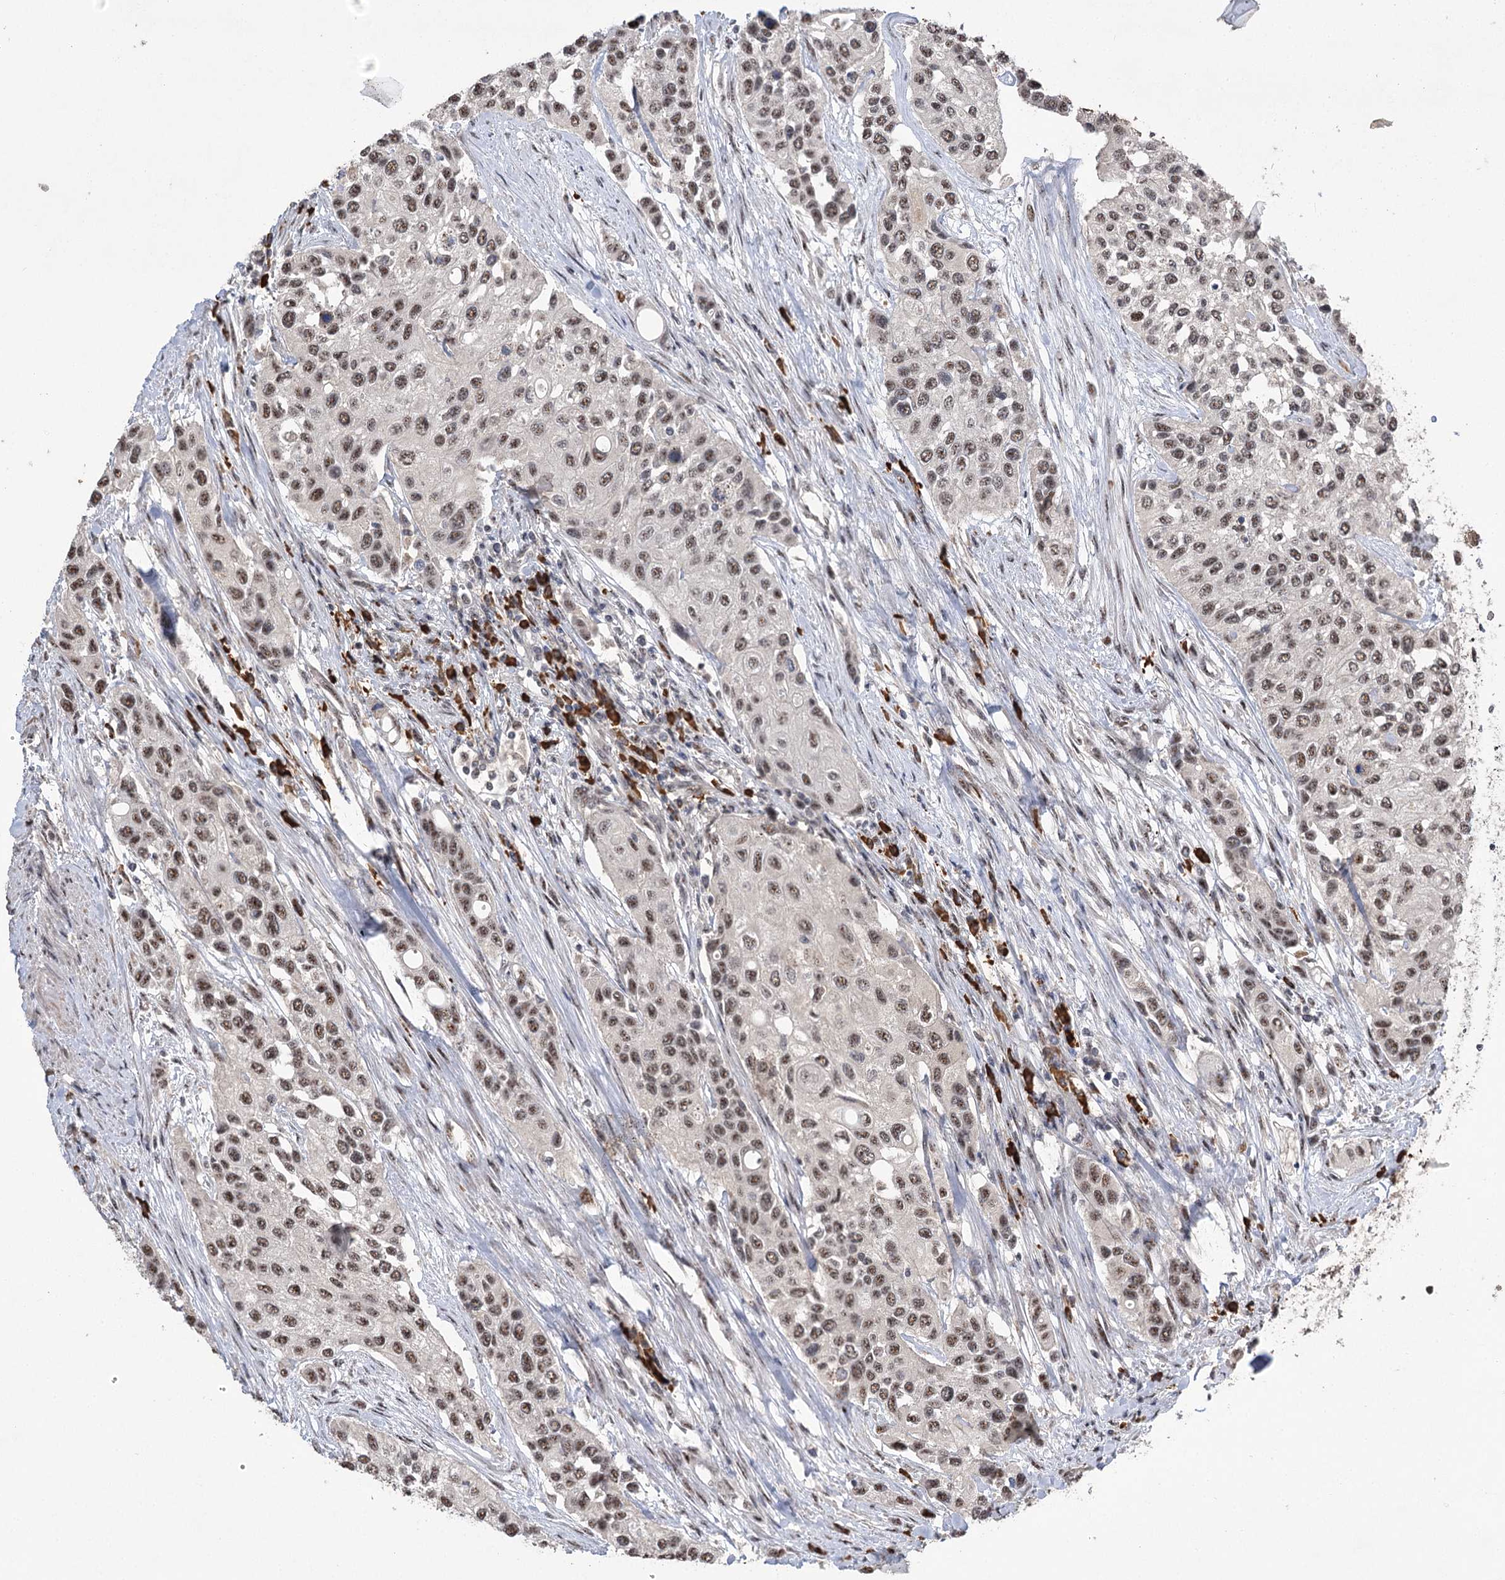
{"staining": {"intensity": "moderate", "quantity": ">75%", "location": "nuclear"}, "tissue": "urothelial cancer", "cell_type": "Tumor cells", "image_type": "cancer", "snomed": [{"axis": "morphology", "description": "Normal tissue, NOS"}, {"axis": "morphology", "description": "Urothelial carcinoma, High grade"}, {"axis": "topography", "description": "Vascular tissue"}, {"axis": "topography", "description": "Urinary bladder"}], "caption": "Moderate nuclear expression is present in approximately >75% of tumor cells in urothelial cancer. The staining was performed using DAB (3,3'-diaminobenzidine) to visualize the protein expression in brown, while the nuclei were stained in blue with hematoxylin (Magnification: 20x).", "gene": "PYROXD1", "patient": {"sex": "female", "age": 56}}